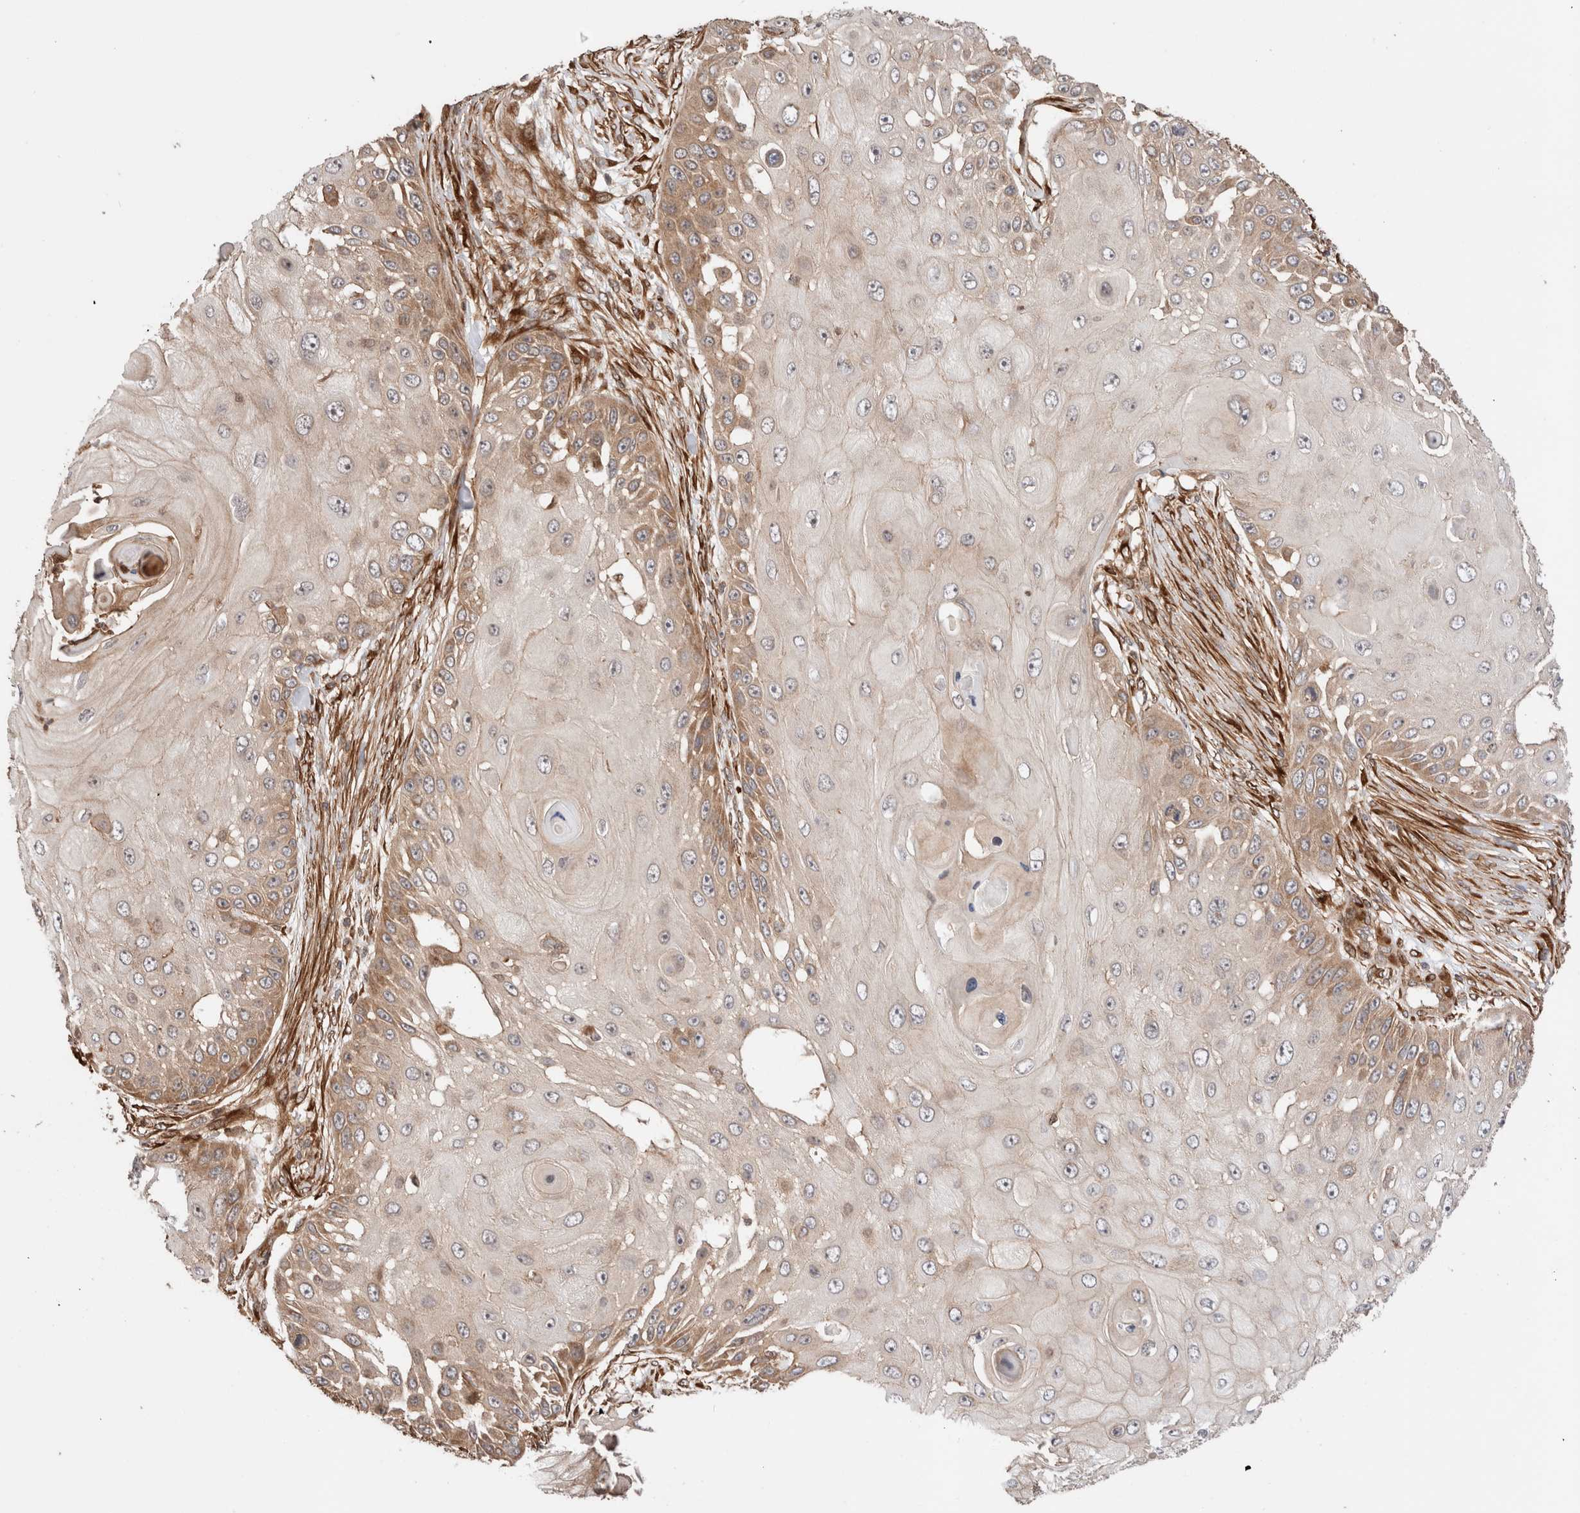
{"staining": {"intensity": "moderate", "quantity": "25%-75%", "location": "cytoplasmic/membranous"}, "tissue": "skin cancer", "cell_type": "Tumor cells", "image_type": "cancer", "snomed": [{"axis": "morphology", "description": "Squamous cell carcinoma, NOS"}, {"axis": "topography", "description": "Skin"}], "caption": "Immunohistochemistry image of neoplastic tissue: human squamous cell carcinoma (skin) stained using immunohistochemistry (IHC) shows medium levels of moderate protein expression localized specifically in the cytoplasmic/membranous of tumor cells, appearing as a cytoplasmic/membranous brown color.", "gene": "ZNF649", "patient": {"sex": "female", "age": 44}}